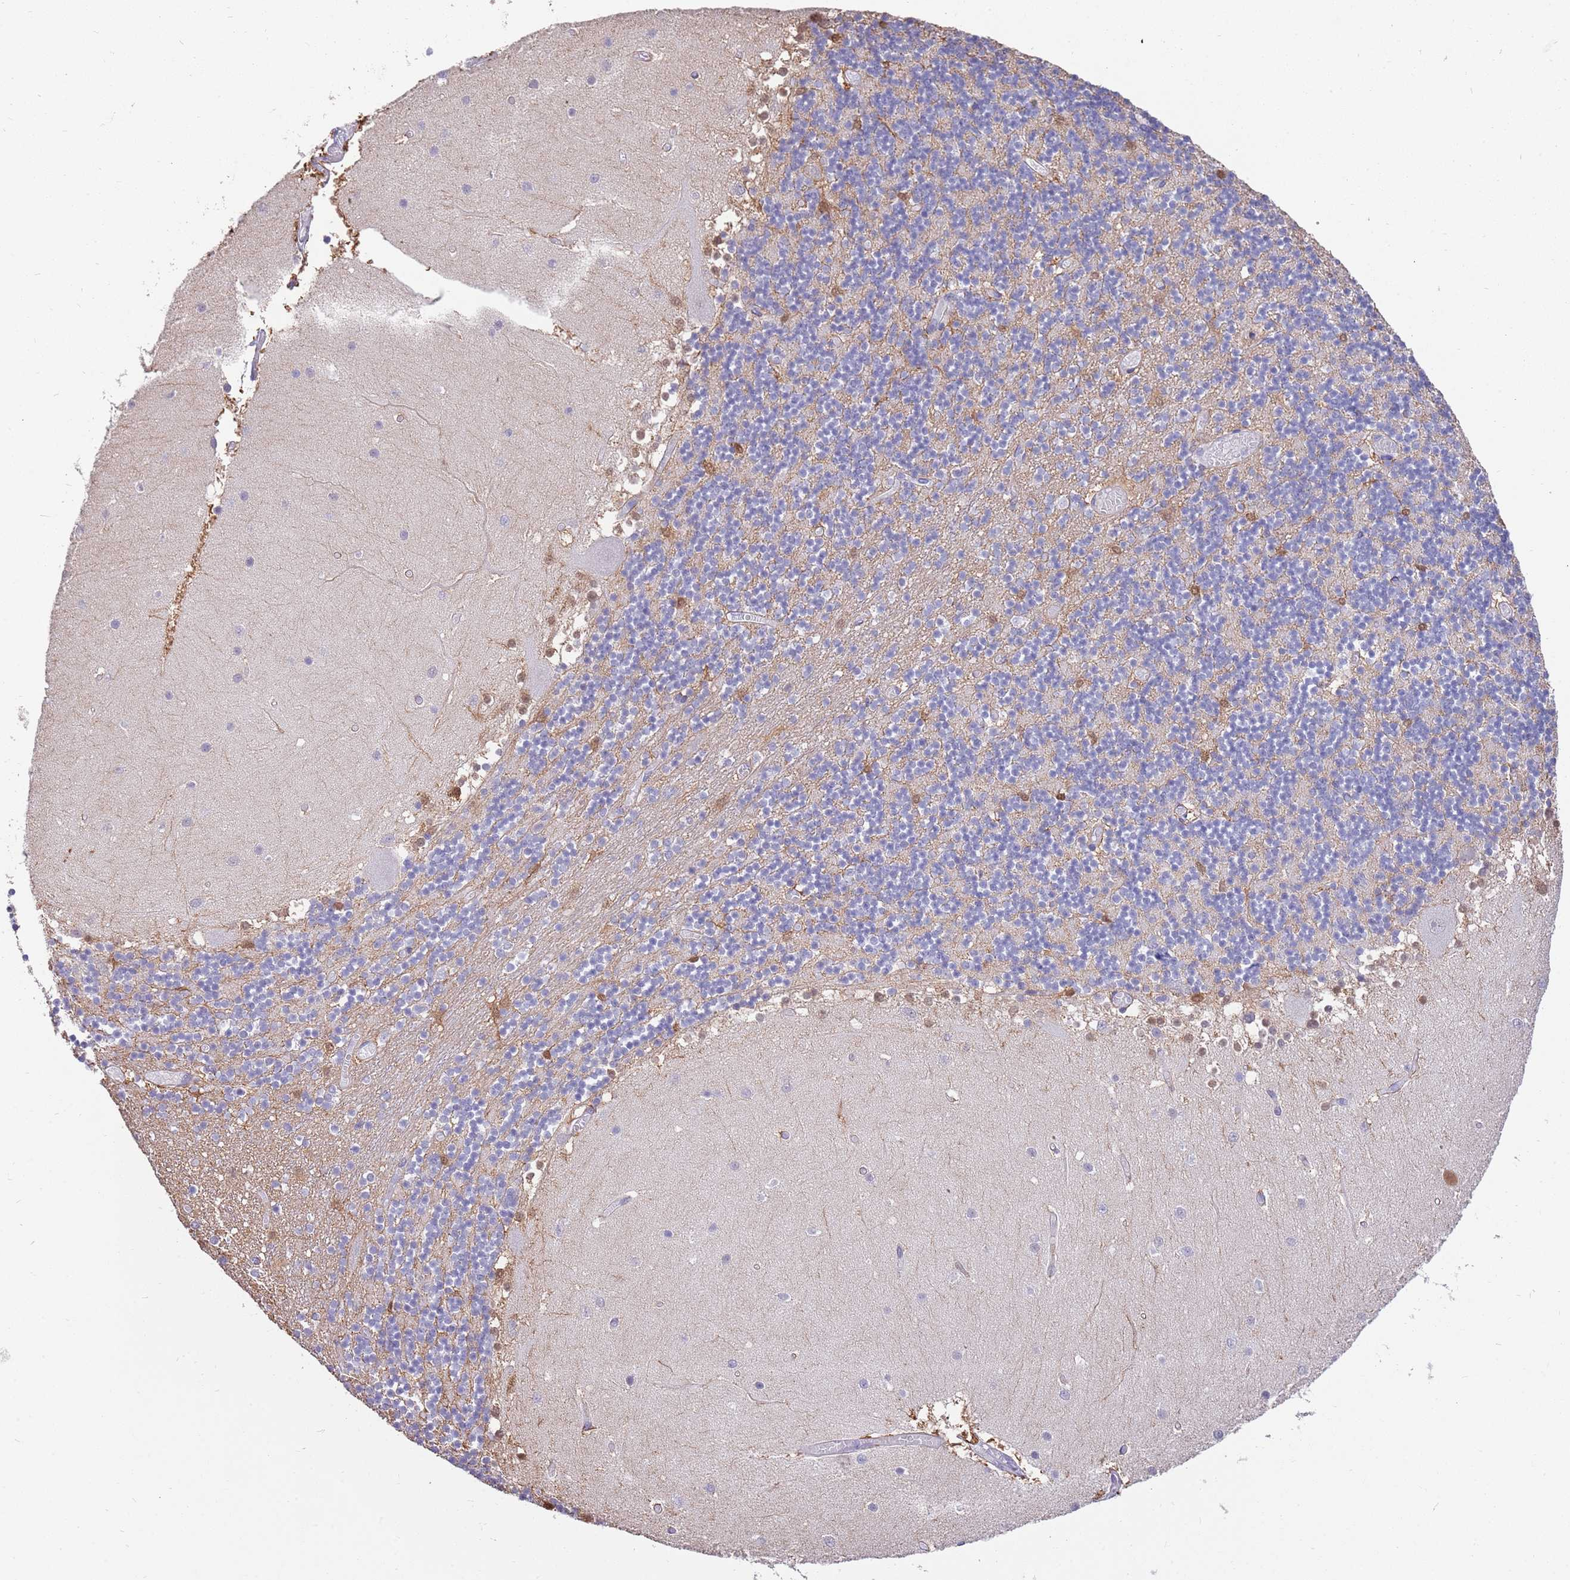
{"staining": {"intensity": "moderate", "quantity": "<25%", "location": "cytoplasmic/membranous"}, "tissue": "cerebellum", "cell_type": "Cells in granular layer", "image_type": "normal", "snomed": [{"axis": "morphology", "description": "Normal tissue, NOS"}, {"axis": "topography", "description": "Cerebellum"}], "caption": "Immunohistochemistry (IHC) photomicrograph of unremarkable cerebellum stained for a protein (brown), which displays low levels of moderate cytoplasmic/membranous expression in about <25% of cells in granular layer.", "gene": "AP5S1", "patient": {"sex": "female", "age": 28}}